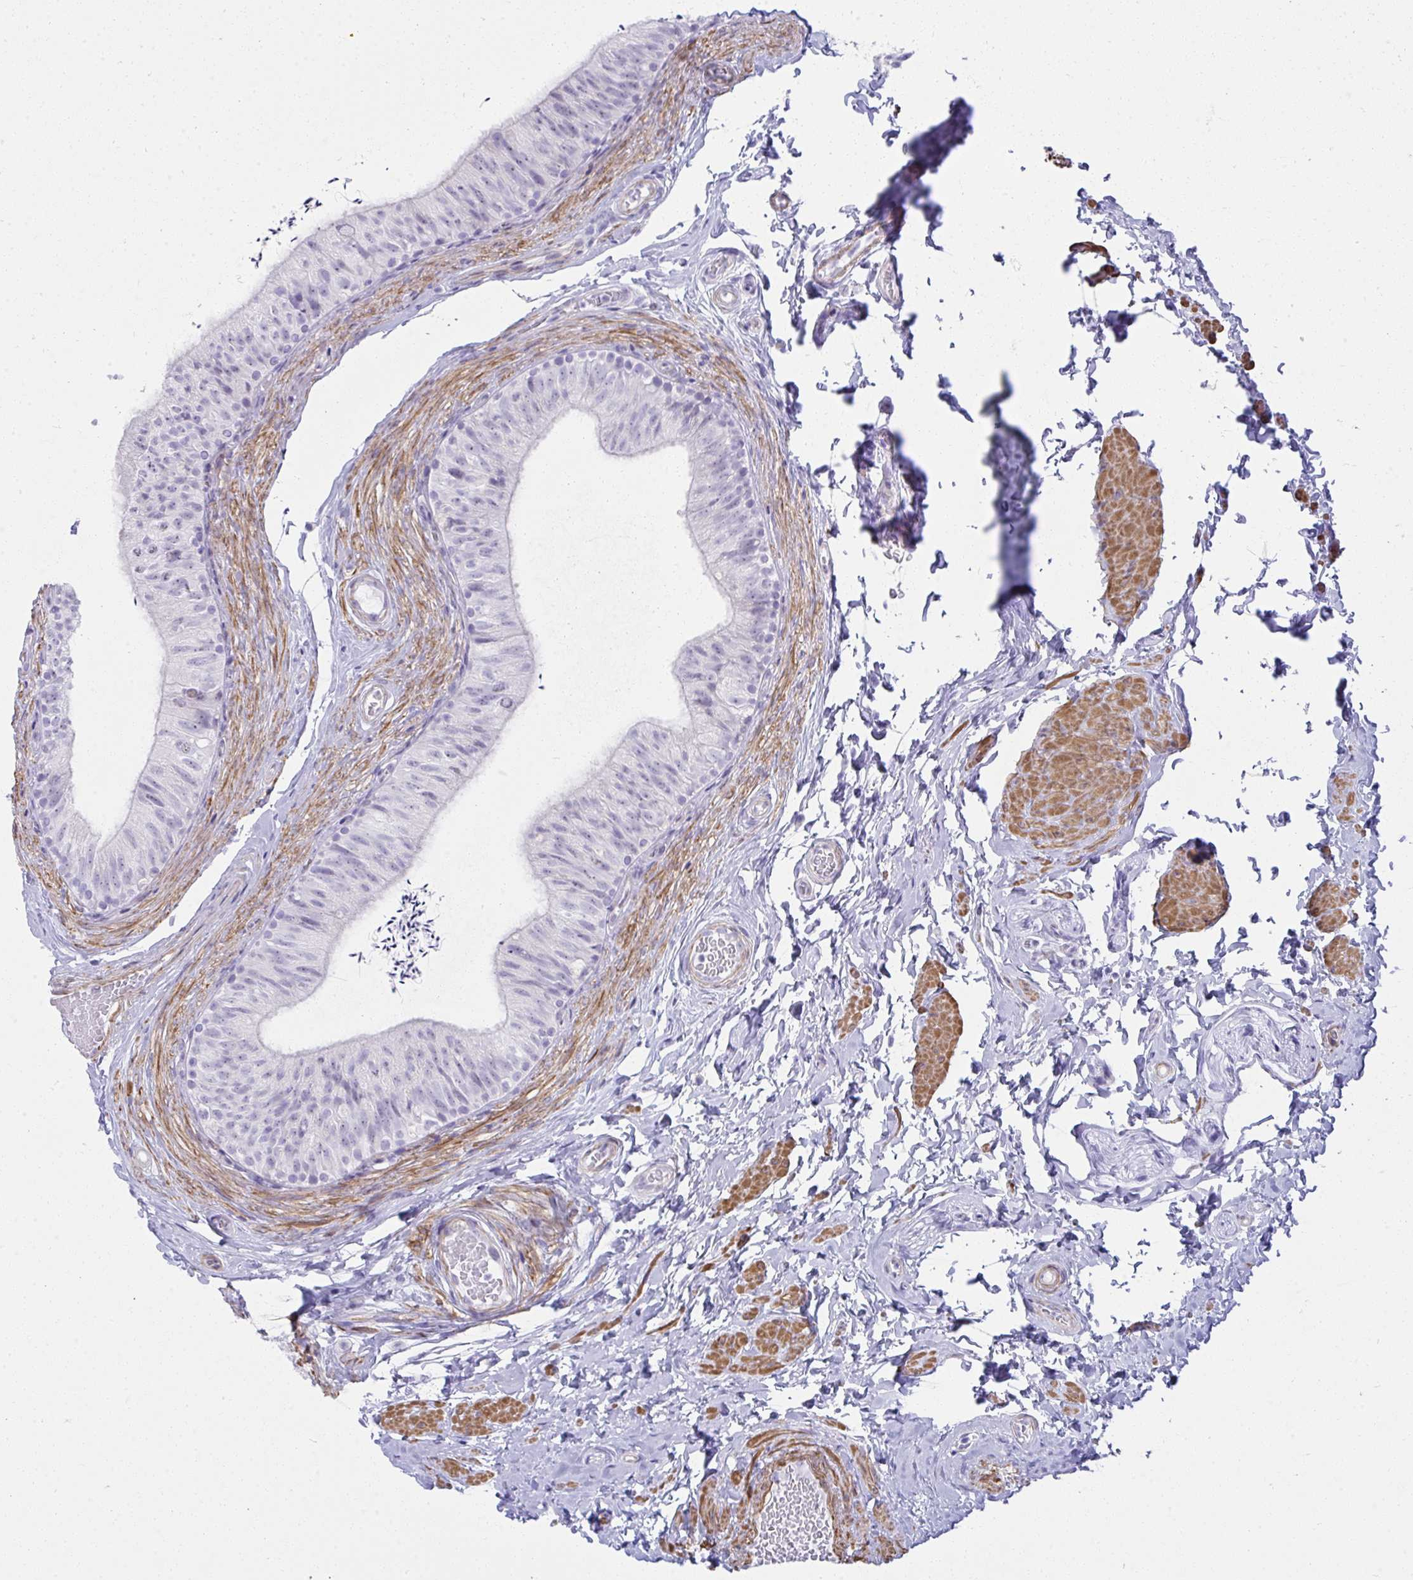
{"staining": {"intensity": "negative", "quantity": "none", "location": "none"}, "tissue": "epididymis", "cell_type": "Glandular cells", "image_type": "normal", "snomed": [{"axis": "morphology", "description": "Normal tissue, NOS"}, {"axis": "topography", "description": "Epididymis, spermatic cord, NOS"}, {"axis": "topography", "description": "Epididymis"}, {"axis": "topography", "description": "Peripheral nerve tissue"}], "caption": "An IHC histopathology image of unremarkable epididymis is shown. There is no staining in glandular cells of epididymis. Nuclei are stained in blue.", "gene": "PUS7L", "patient": {"sex": "male", "age": 29}}